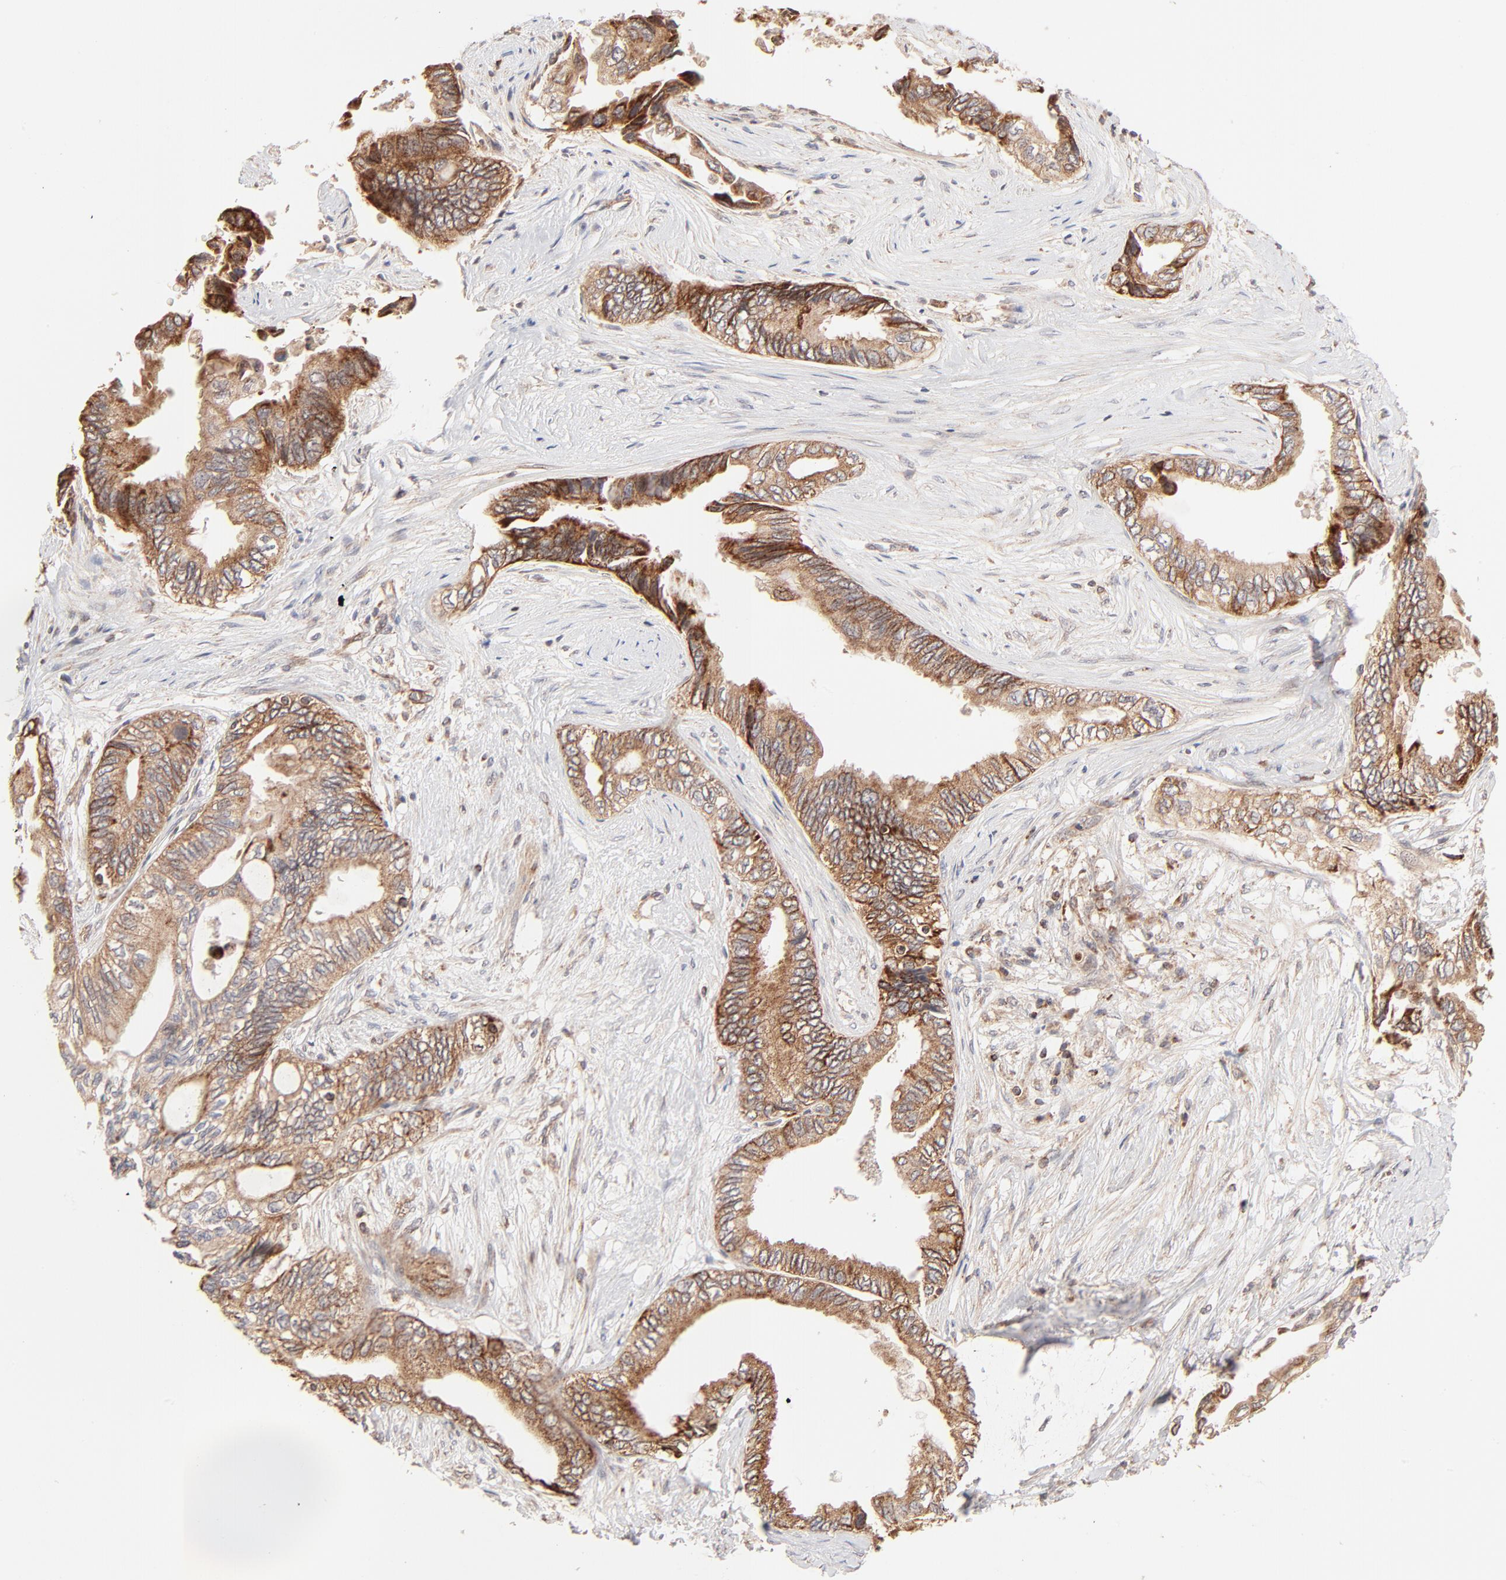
{"staining": {"intensity": "strong", "quantity": ">75%", "location": "cytoplasmic/membranous"}, "tissue": "pancreatic cancer", "cell_type": "Tumor cells", "image_type": "cancer", "snomed": [{"axis": "morphology", "description": "Adenocarcinoma, NOS"}, {"axis": "topography", "description": "Pancreas"}], "caption": "Strong cytoplasmic/membranous staining is present in about >75% of tumor cells in pancreatic cancer.", "gene": "CSPG4", "patient": {"sex": "female", "age": 66}}